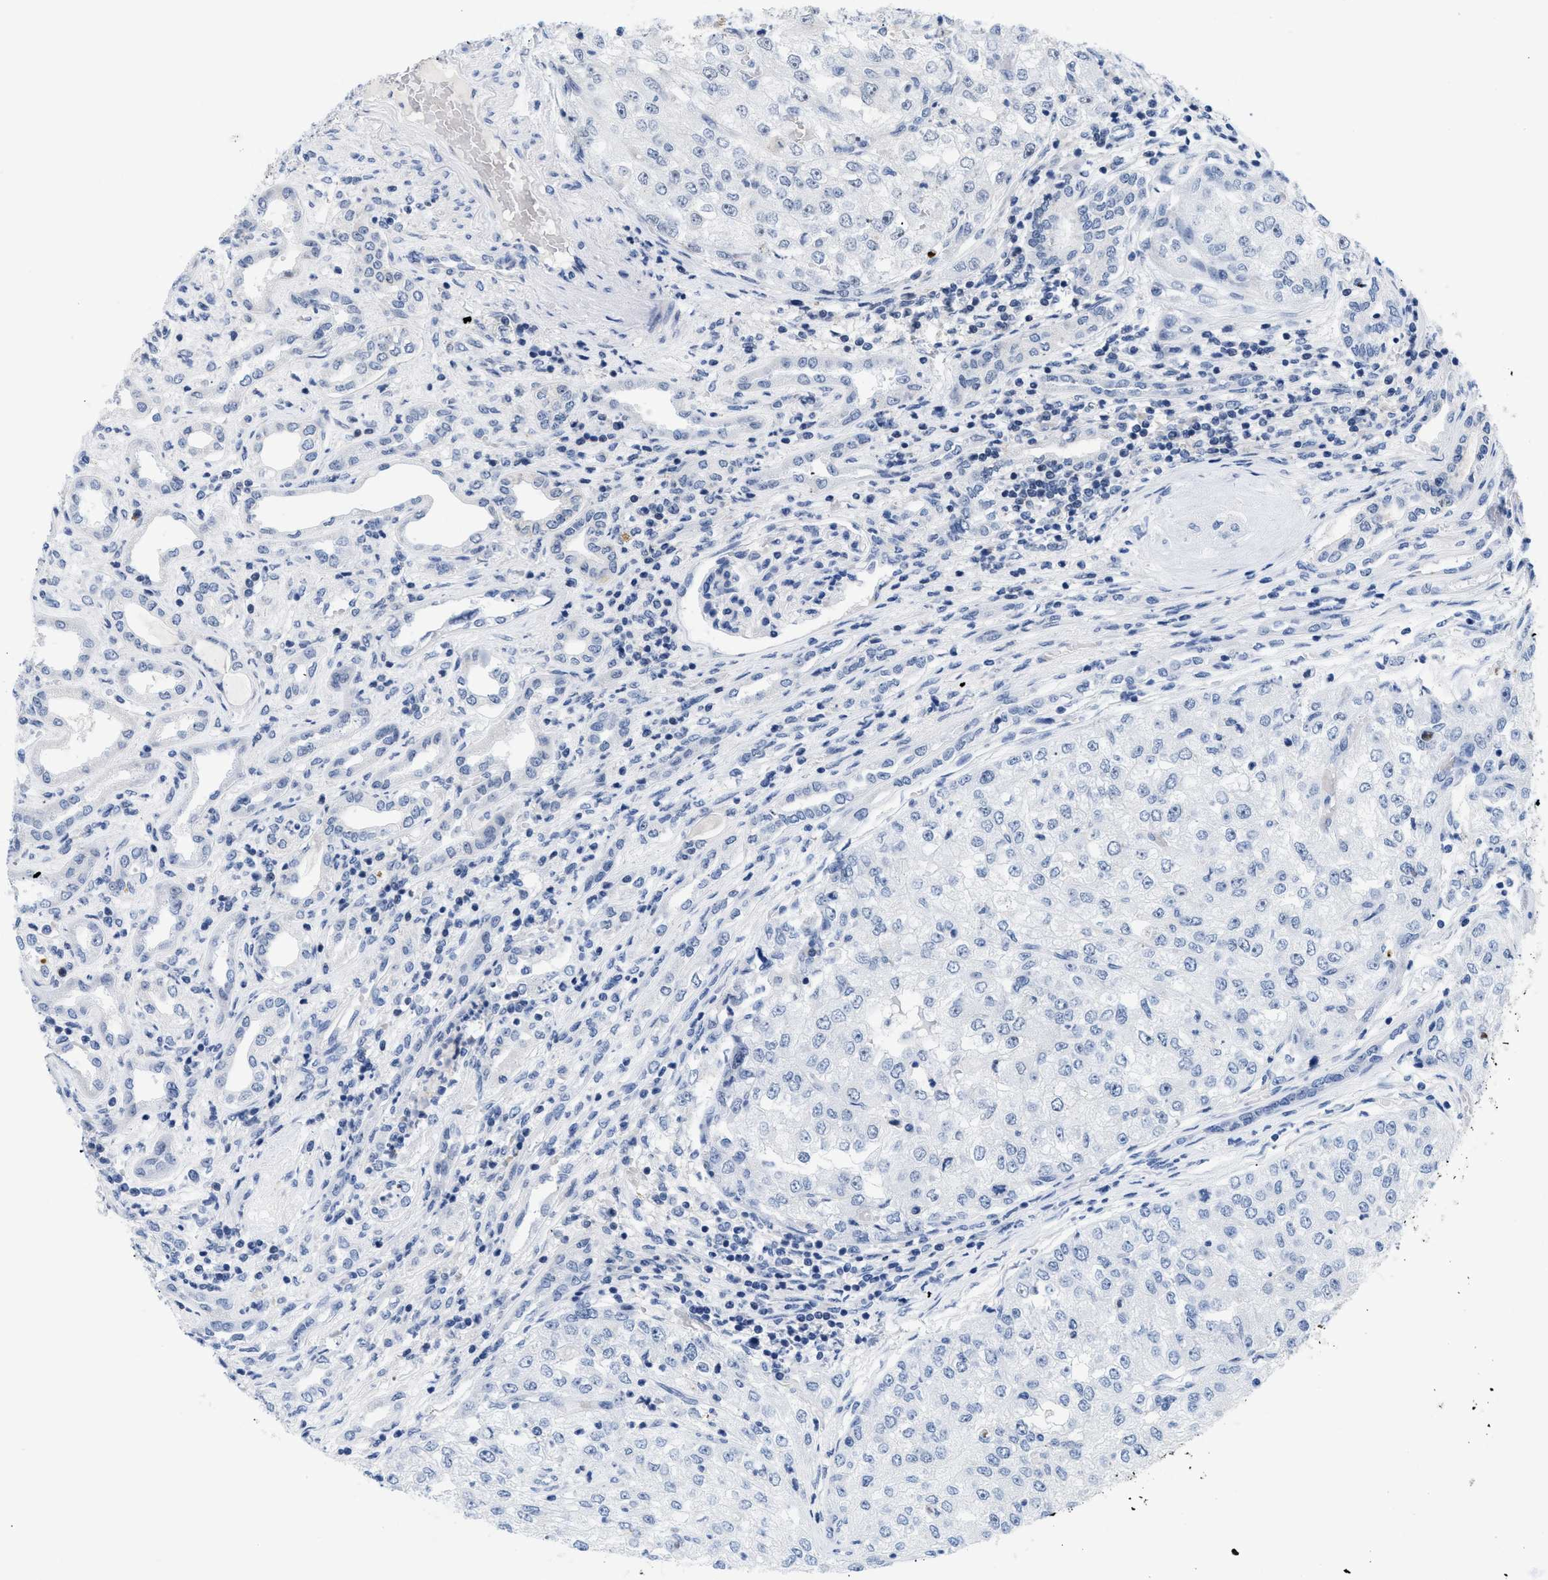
{"staining": {"intensity": "negative", "quantity": "none", "location": "none"}, "tissue": "renal cancer", "cell_type": "Tumor cells", "image_type": "cancer", "snomed": [{"axis": "morphology", "description": "Adenocarcinoma, NOS"}, {"axis": "topography", "description": "Kidney"}], "caption": "IHC image of neoplastic tissue: human adenocarcinoma (renal) stained with DAB (3,3'-diaminobenzidine) reveals no significant protein positivity in tumor cells.", "gene": "PITHD1", "patient": {"sex": "female", "age": 54}}